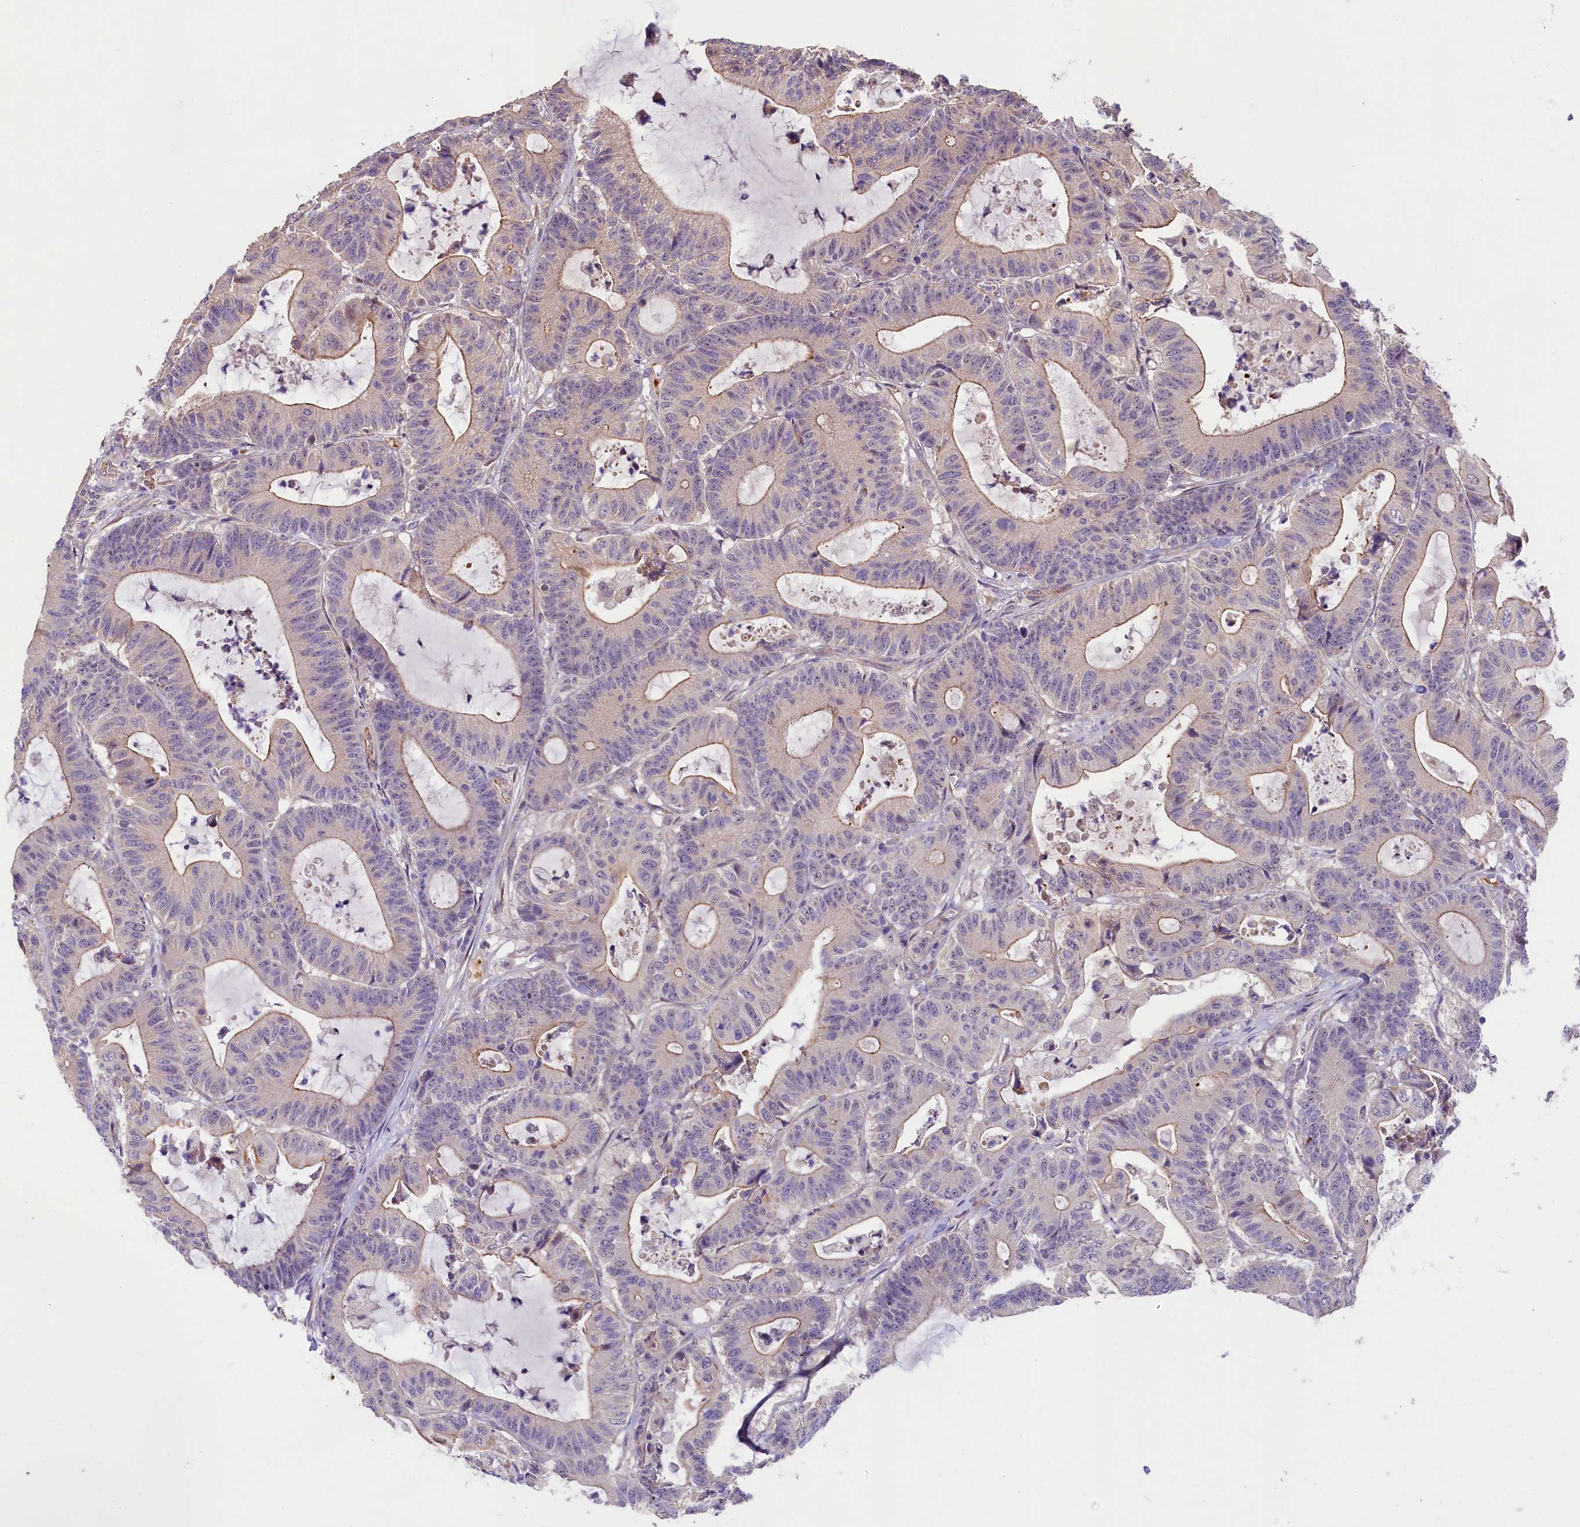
{"staining": {"intensity": "weak", "quantity": "<25%", "location": "cytoplasmic/membranous"}, "tissue": "colorectal cancer", "cell_type": "Tumor cells", "image_type": "cancer", "snomed": [{"axis": "morphology", "description": "Adenocarcinoma, NOS"}, {"axis": "topography", "description": "Colon"}], "caption": "Photomicrograph shows no protein expression in tumor cells of colorectal cancer tissue.", "gene": "UBXN6", "patient": {"sex": "female", "age": 84}}